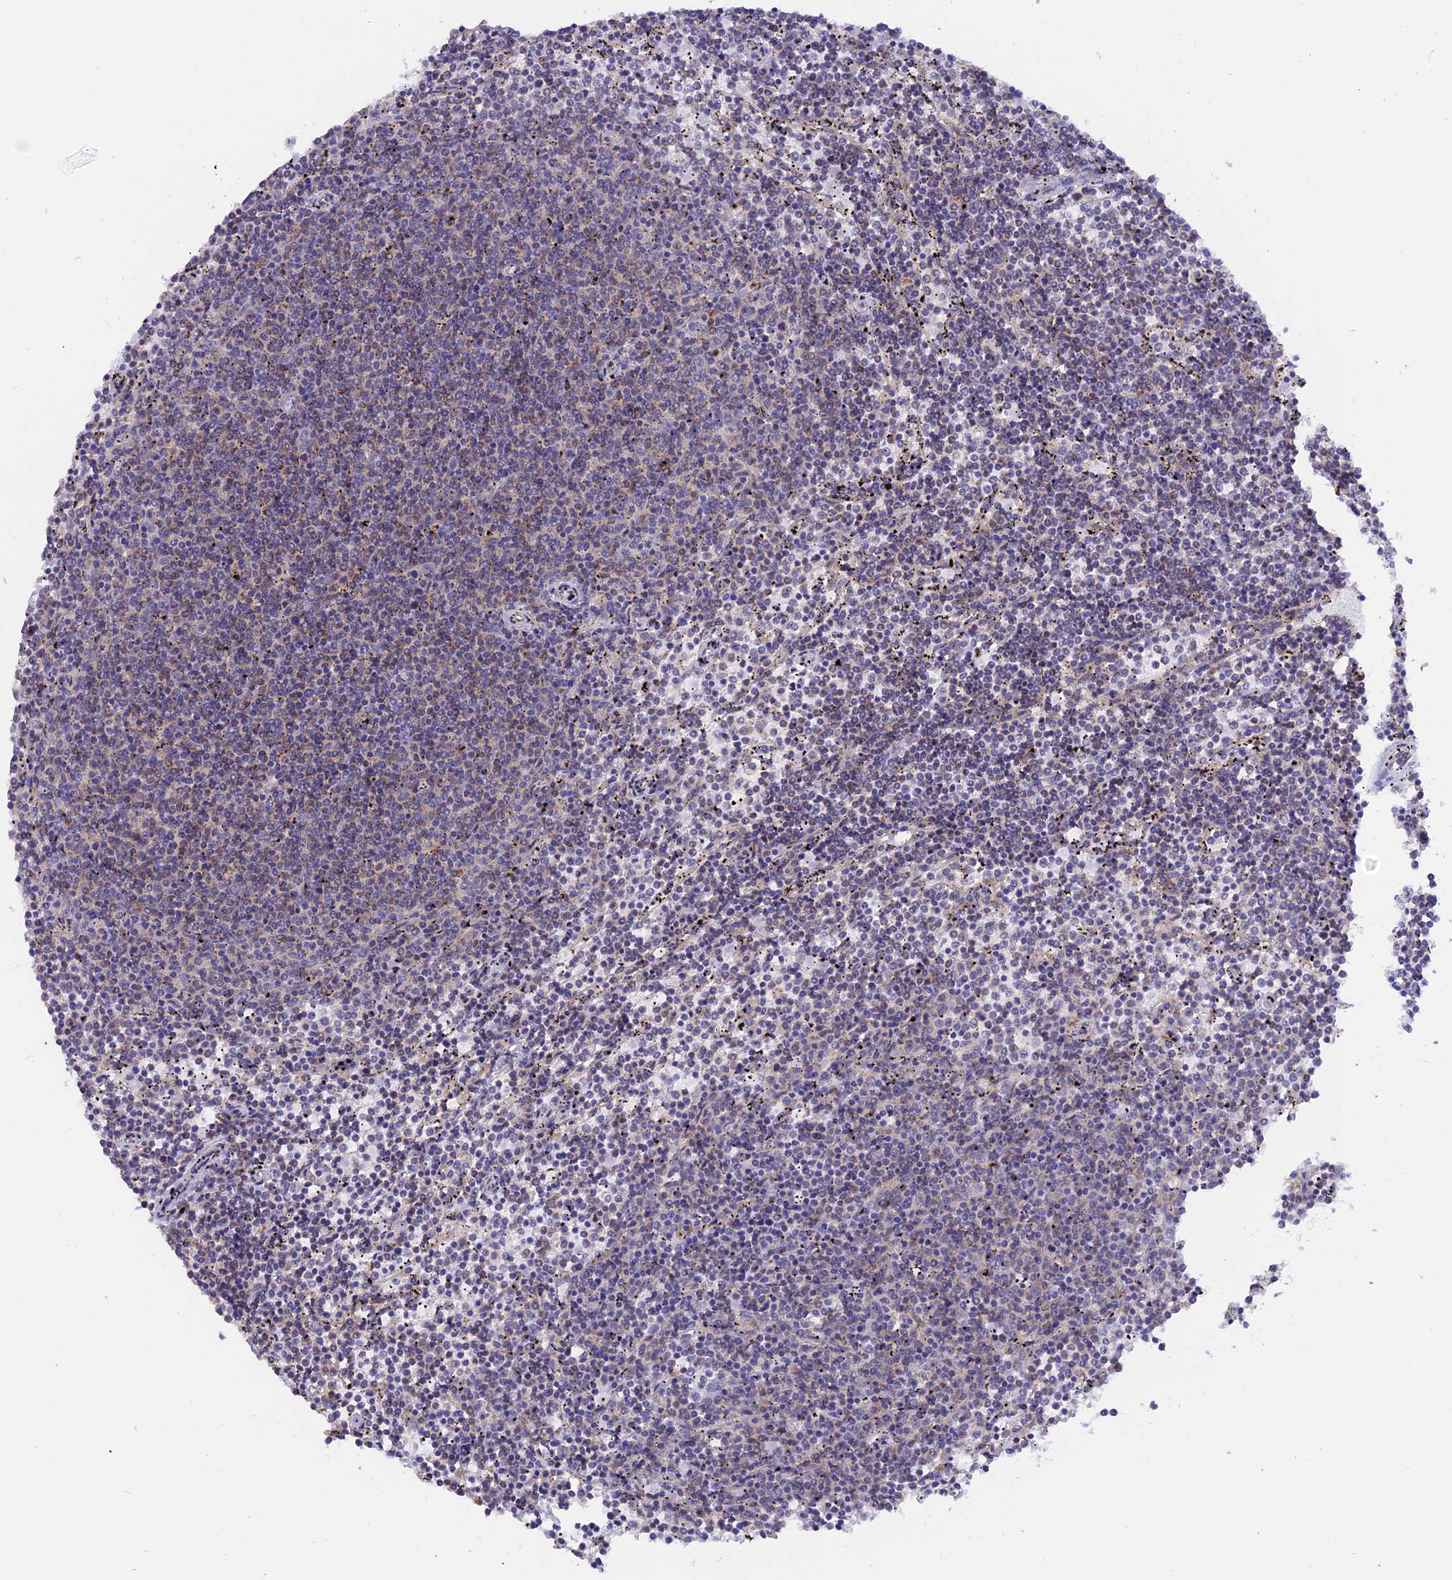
{"staining": {"intensity": "negative", "quantity": "none", "location": "none"}, "tissue": "lymphoma", "cell_type": "Tumor cells", "image_type": "cancer", "snomed": [{"axis": "morphology", "description": "Malignant lymphoma, non-Hodgkin's type, Low grade"}, {"axis": "topography", "description": "Spleen"}], "caption": "IHC of low-grade malignant lymphoma, non-Hodgkin's type reveals no positivity in tumor cells.", "gene": "HYCC1", "patient": {"sex": "female", "age": 50}}